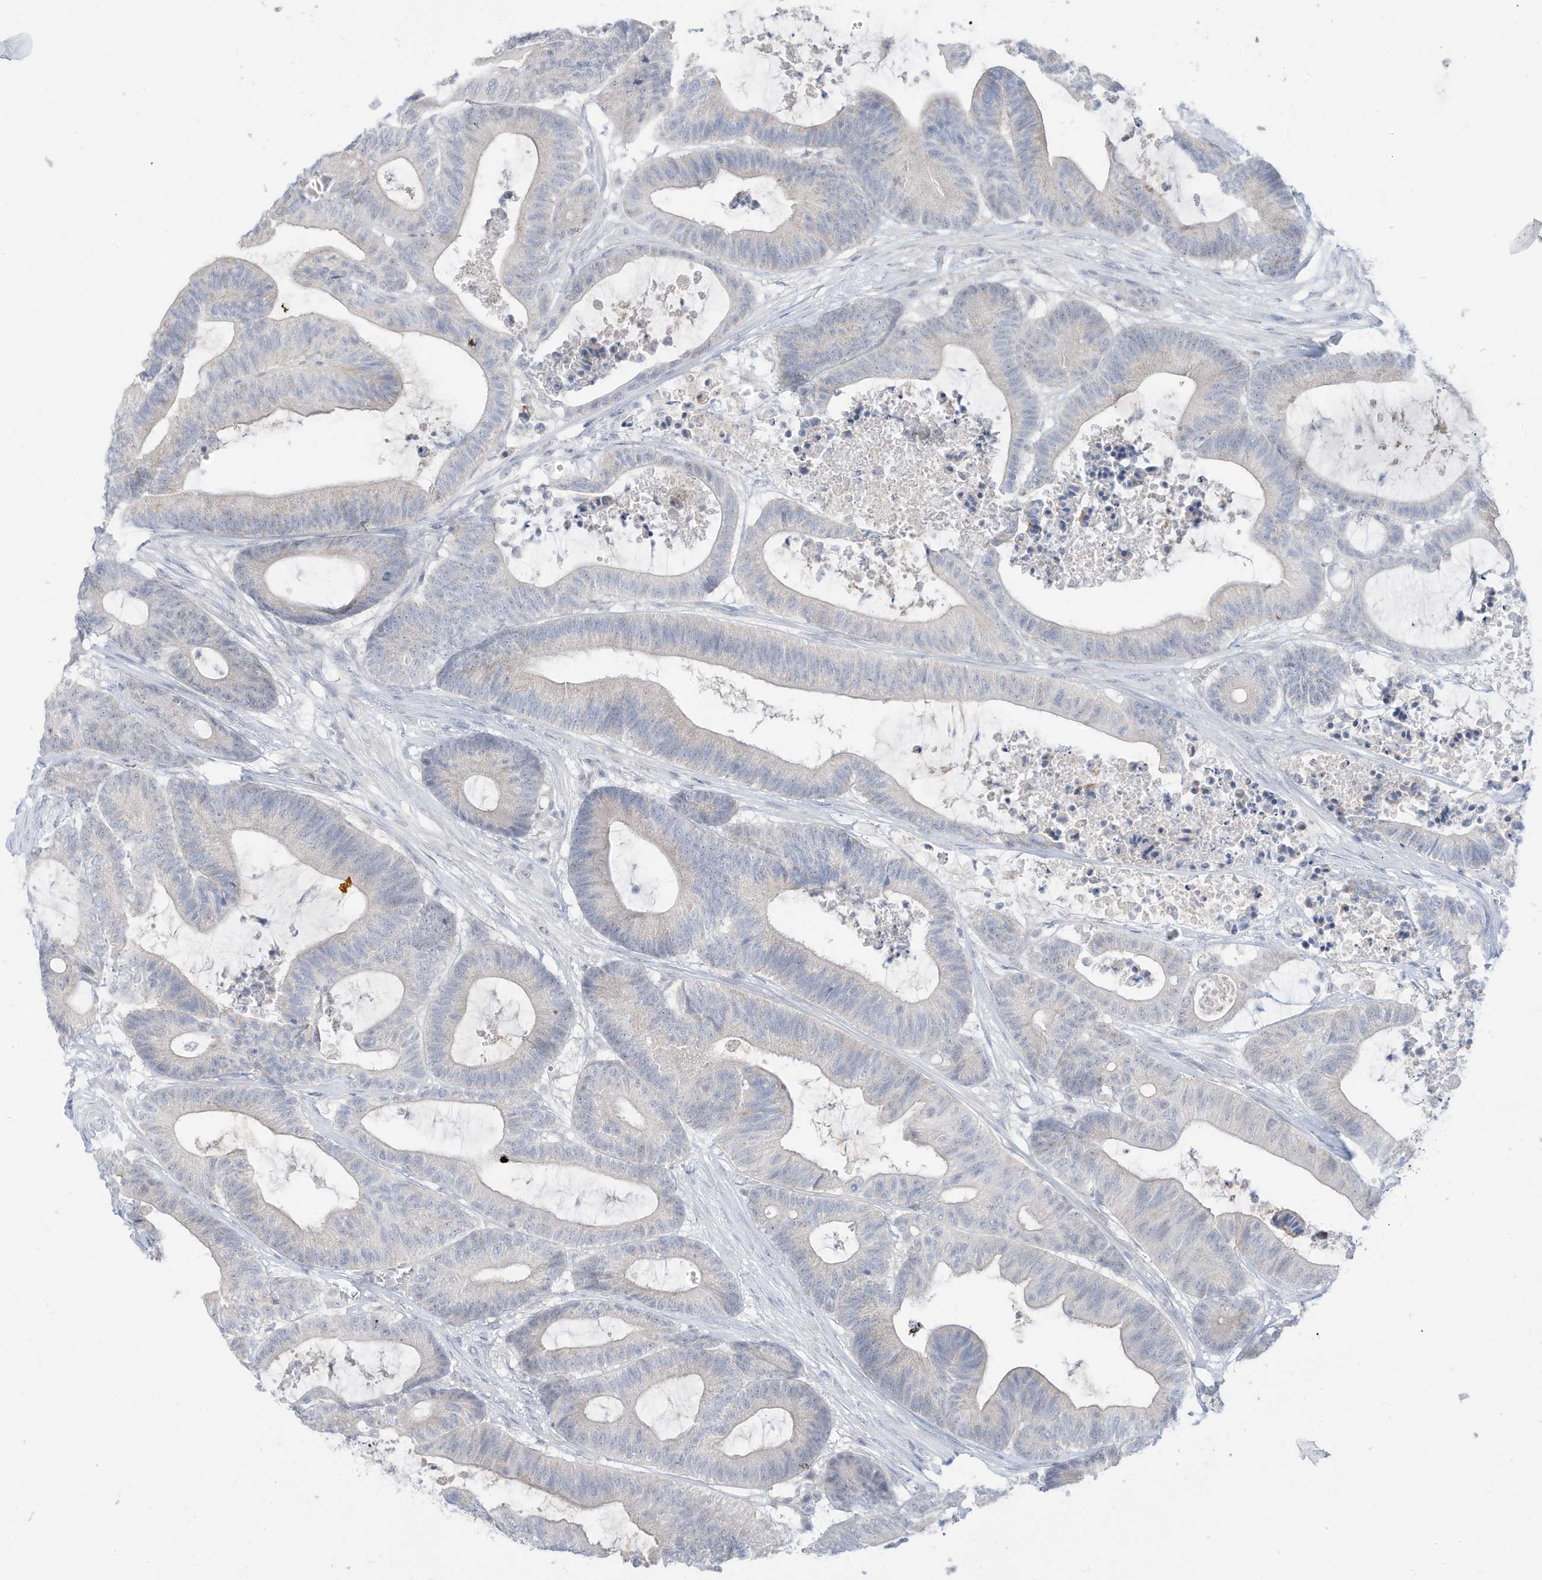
{"staining": {"intensity": "negative", "quantity": "none", "location": "none"}, "tissue": "colorectal cancer", "cell_type": "Tumor cells", "image_type": "cancer", "snomed": [{"axis": "morphology", "description": "Adenocarcinoma, NOS"}, {"axis": "topography", "description": "Colon"}], "caption": "Colorectal cancer was stained to show a protein in brown. There is no significant staining in tumor cells.", "gene": "OGT", "patient": {"sex": "female", "age": 84}}